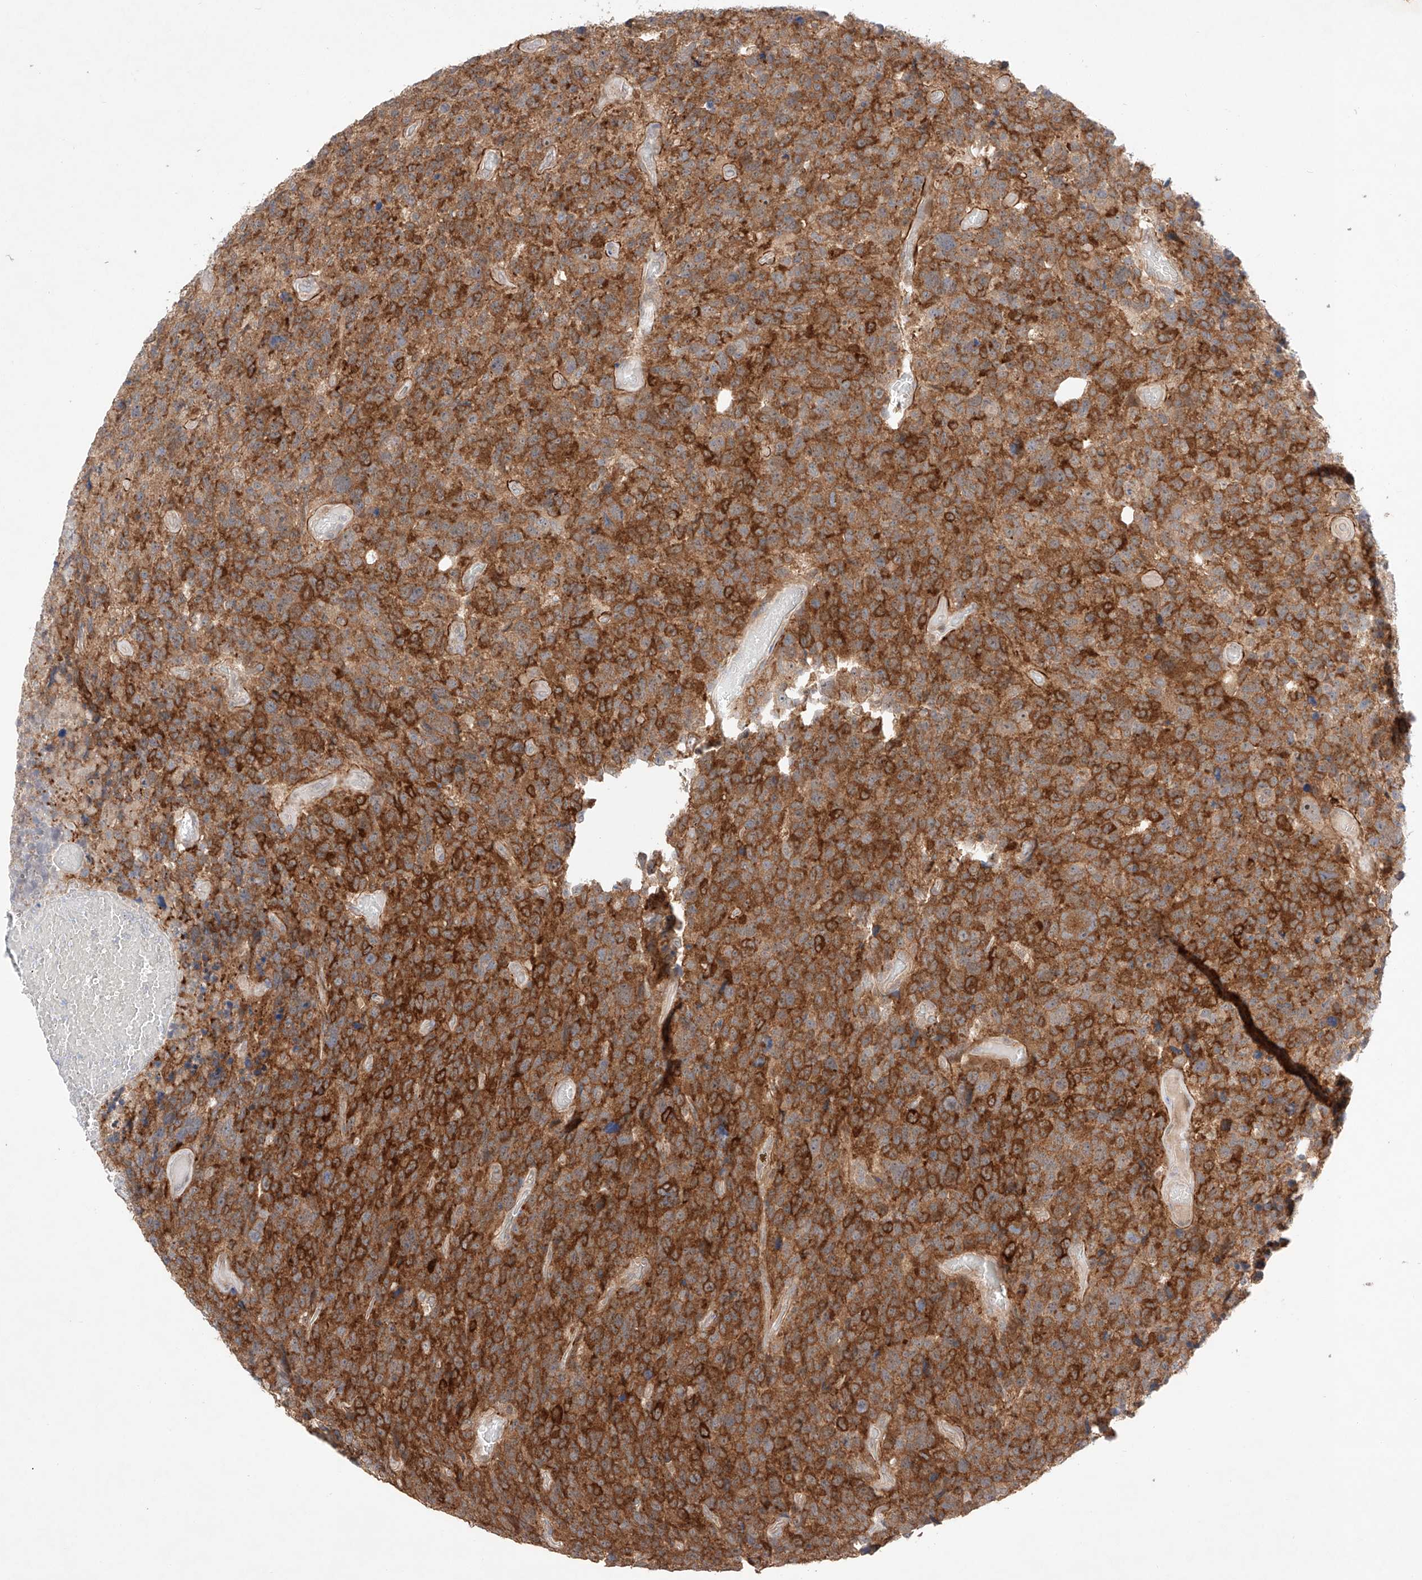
{"staining": {"intensity": "strong", "quantity": ">75%", "location": "cytoplasmic/membranous"}, "tissue": "glioma", "cell_type": "Tumor cells", "image_type": "cancer", "snomed": [{"axis": "morphology", "description": "Glioma, malignant, High grade"}, {"axis": "topography", "description": "Brain"}], "caption": "High-magnification brightfield microscopy of malignant high-grade glioma stained with DAB (3,3'-diaminobenzidine) (brown) and counterstained with hematoxylin (blue). tumor cells exhibit strong cytoplasmic/membranous positivity is identified in approximately>75% of cells.", "gene": "TSR2", "patient": {"sex": "male", "age": 69}}